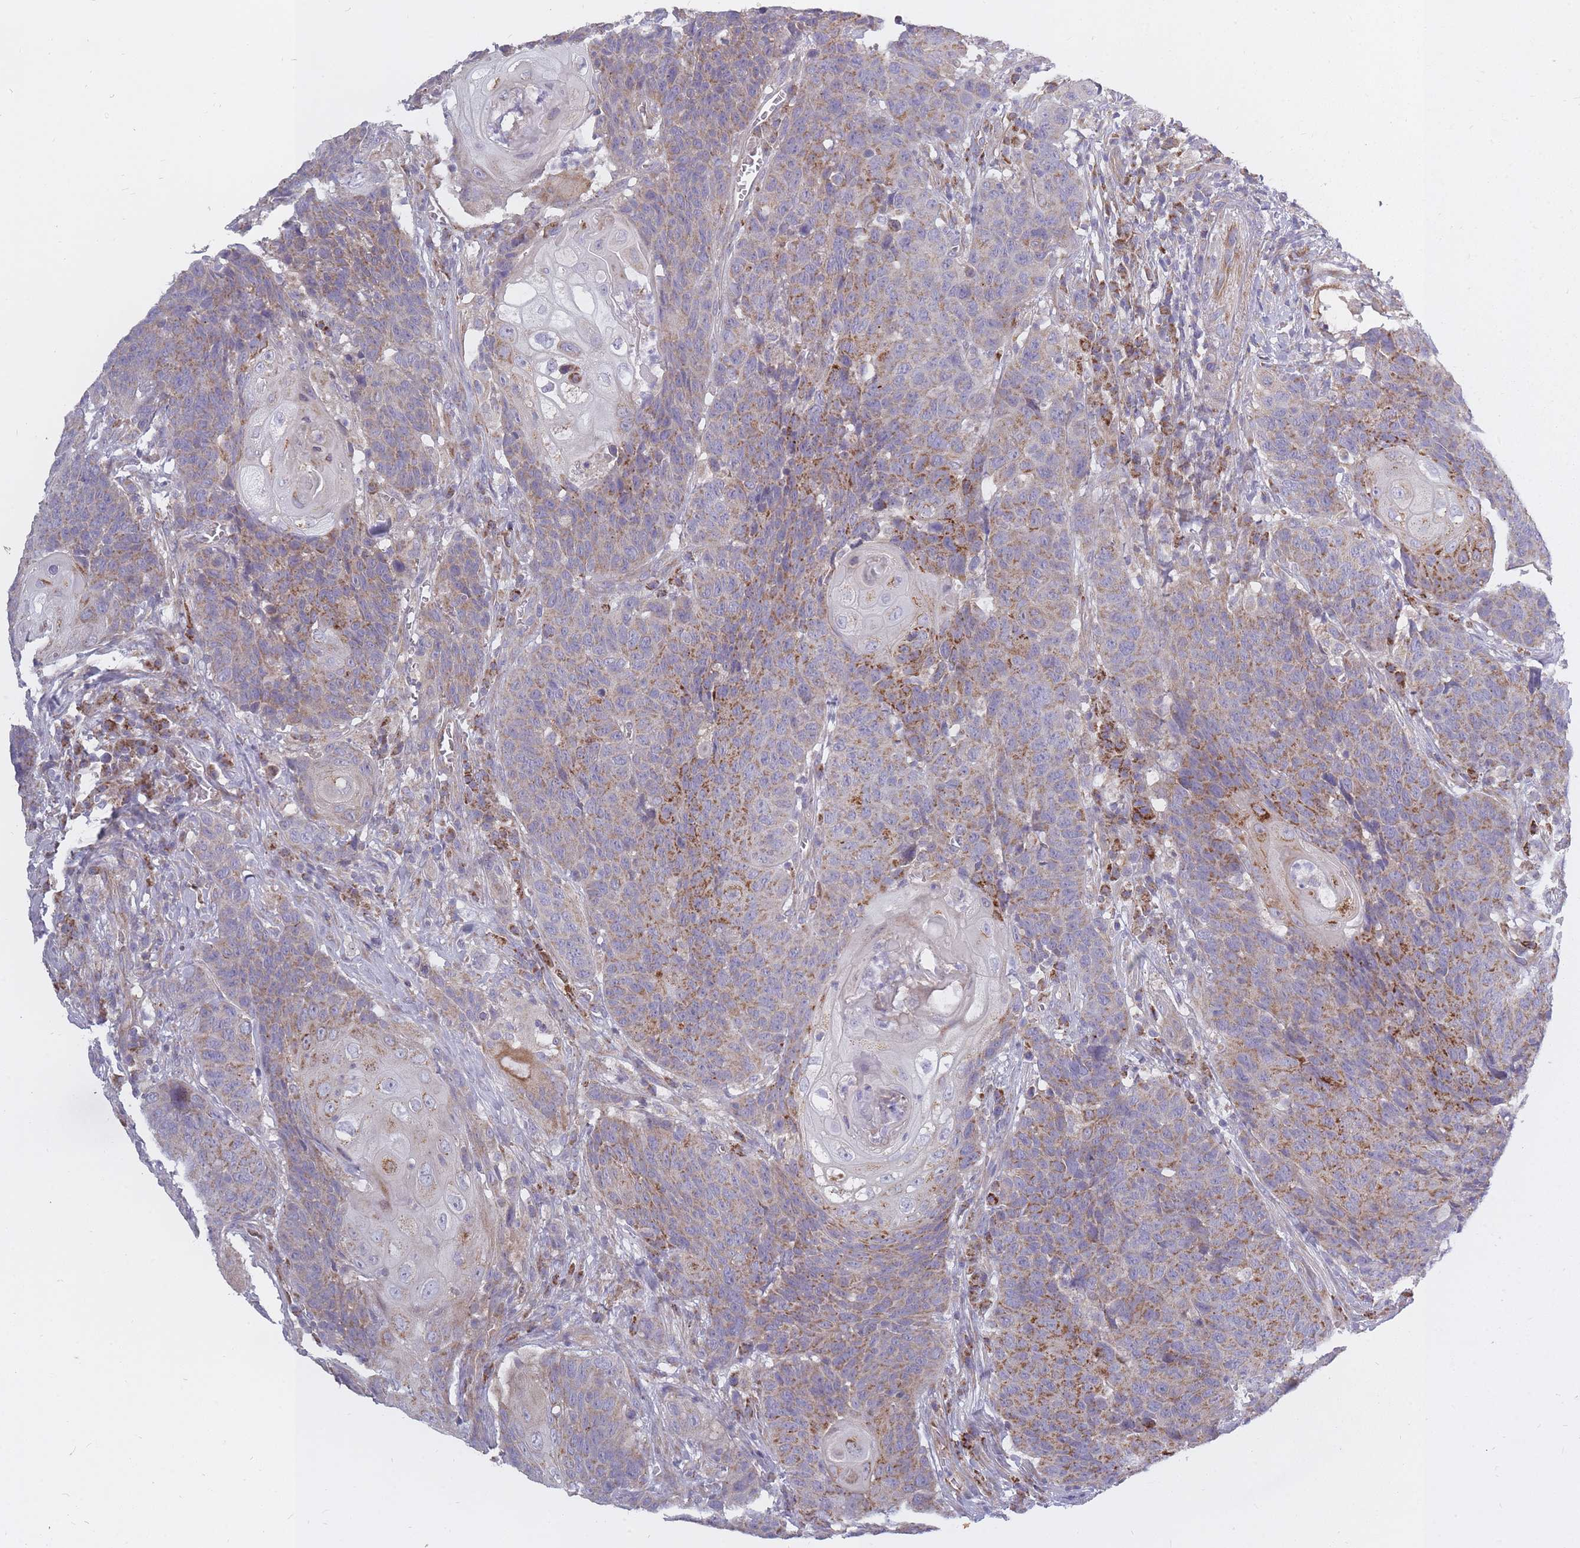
{"staining": {"intensity": "moderate", "quantity": "25%-75%", "location": "cytoplasmic/membranous"}, "tissue": "head and neck cancer", "cell_type": "Tumor cells", "image_type": "cancer", "snomed": [{"axis": "morphology", "description": "Squamous cell carcinoma, NOS"}, {"axis": "topography", "description": "Head-Neck"}], "caption": "Head and neck cancer (squamous cell carcinoma) stained for a protein (brown) exhibits moderate cytoplasmic/membranous positive expression in about 25%-75% of tumor cells.", "gene": "ALKBH4", "patient": {"sex": "male", "age": 66}}